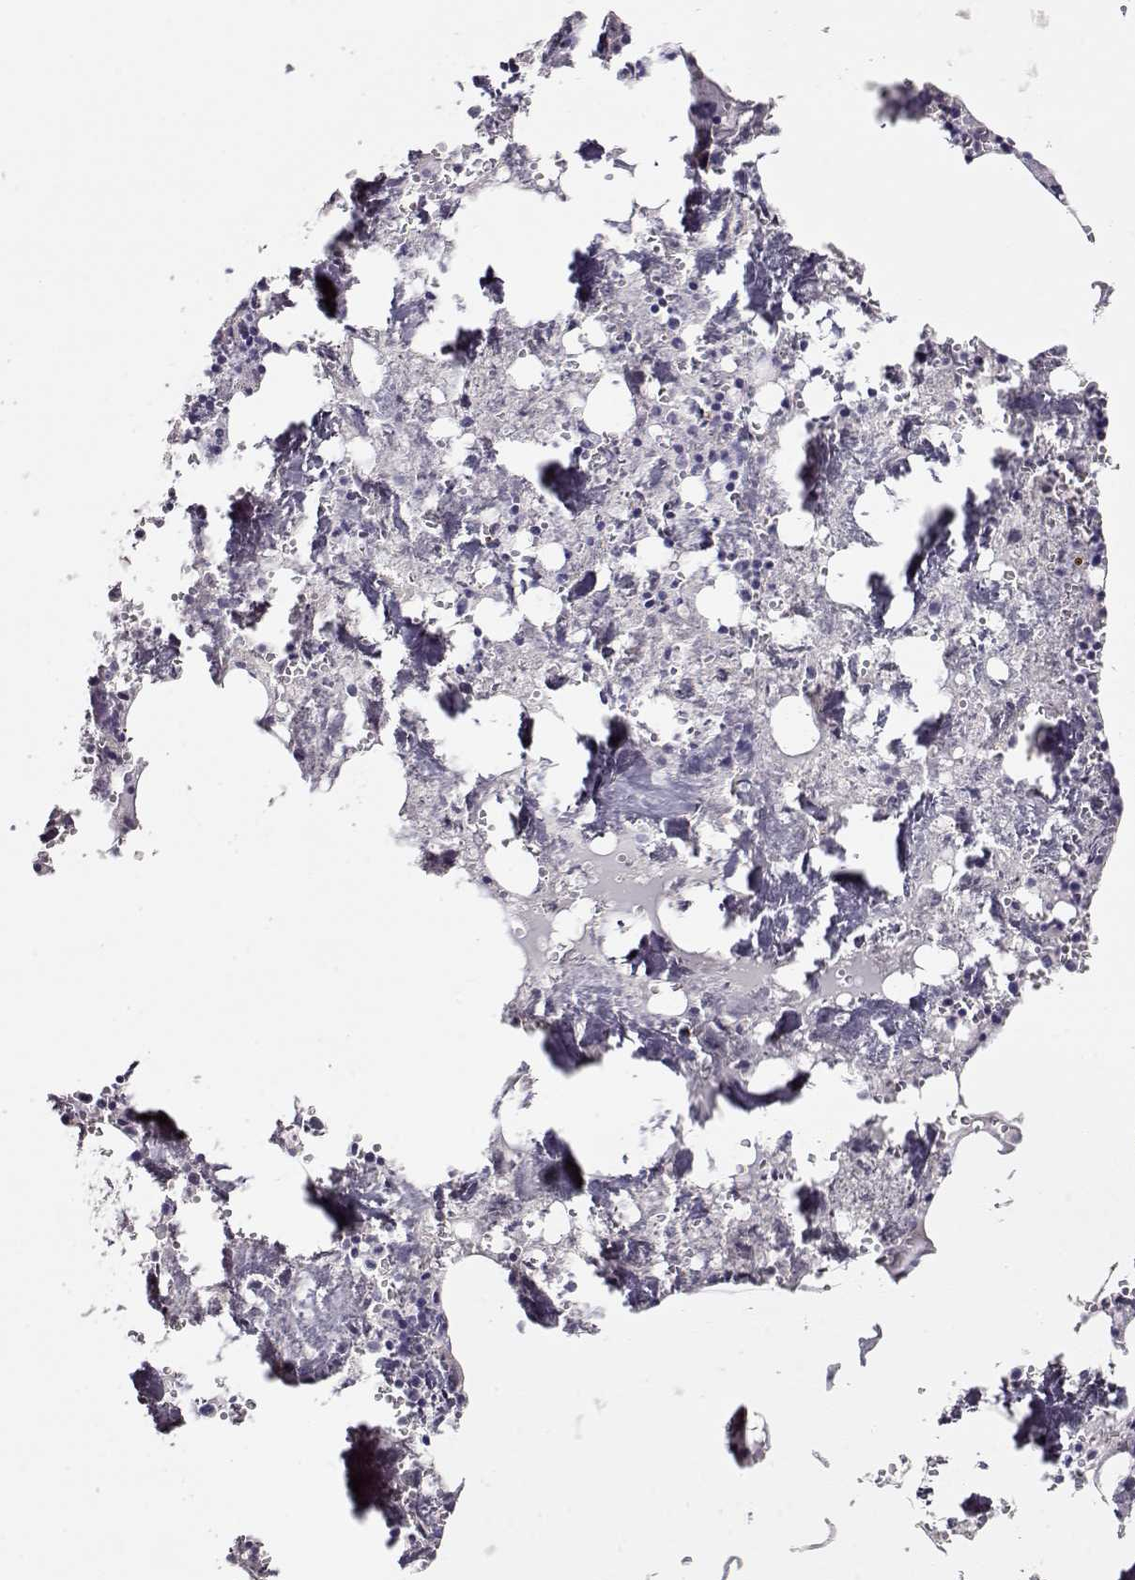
{"staining": {"intensity": "negative", "quantity": "none", "location": "none"}, "tissue": "bone marrow", "cell_type": "Hematopoietic cells", "image_type": "normal", "snomed": [{"axis": "morphology", "description": "Normal tissue, NOS"}, {"axis": "topography", "description": "Bone marrow"}], "caption": "Immunohistochemical staining of benign human bone marrow demonstrates no significant expression in hematopoietic cells.", "gene": "MAGEC1", "patient": {"sex": "male", "age": 54}}